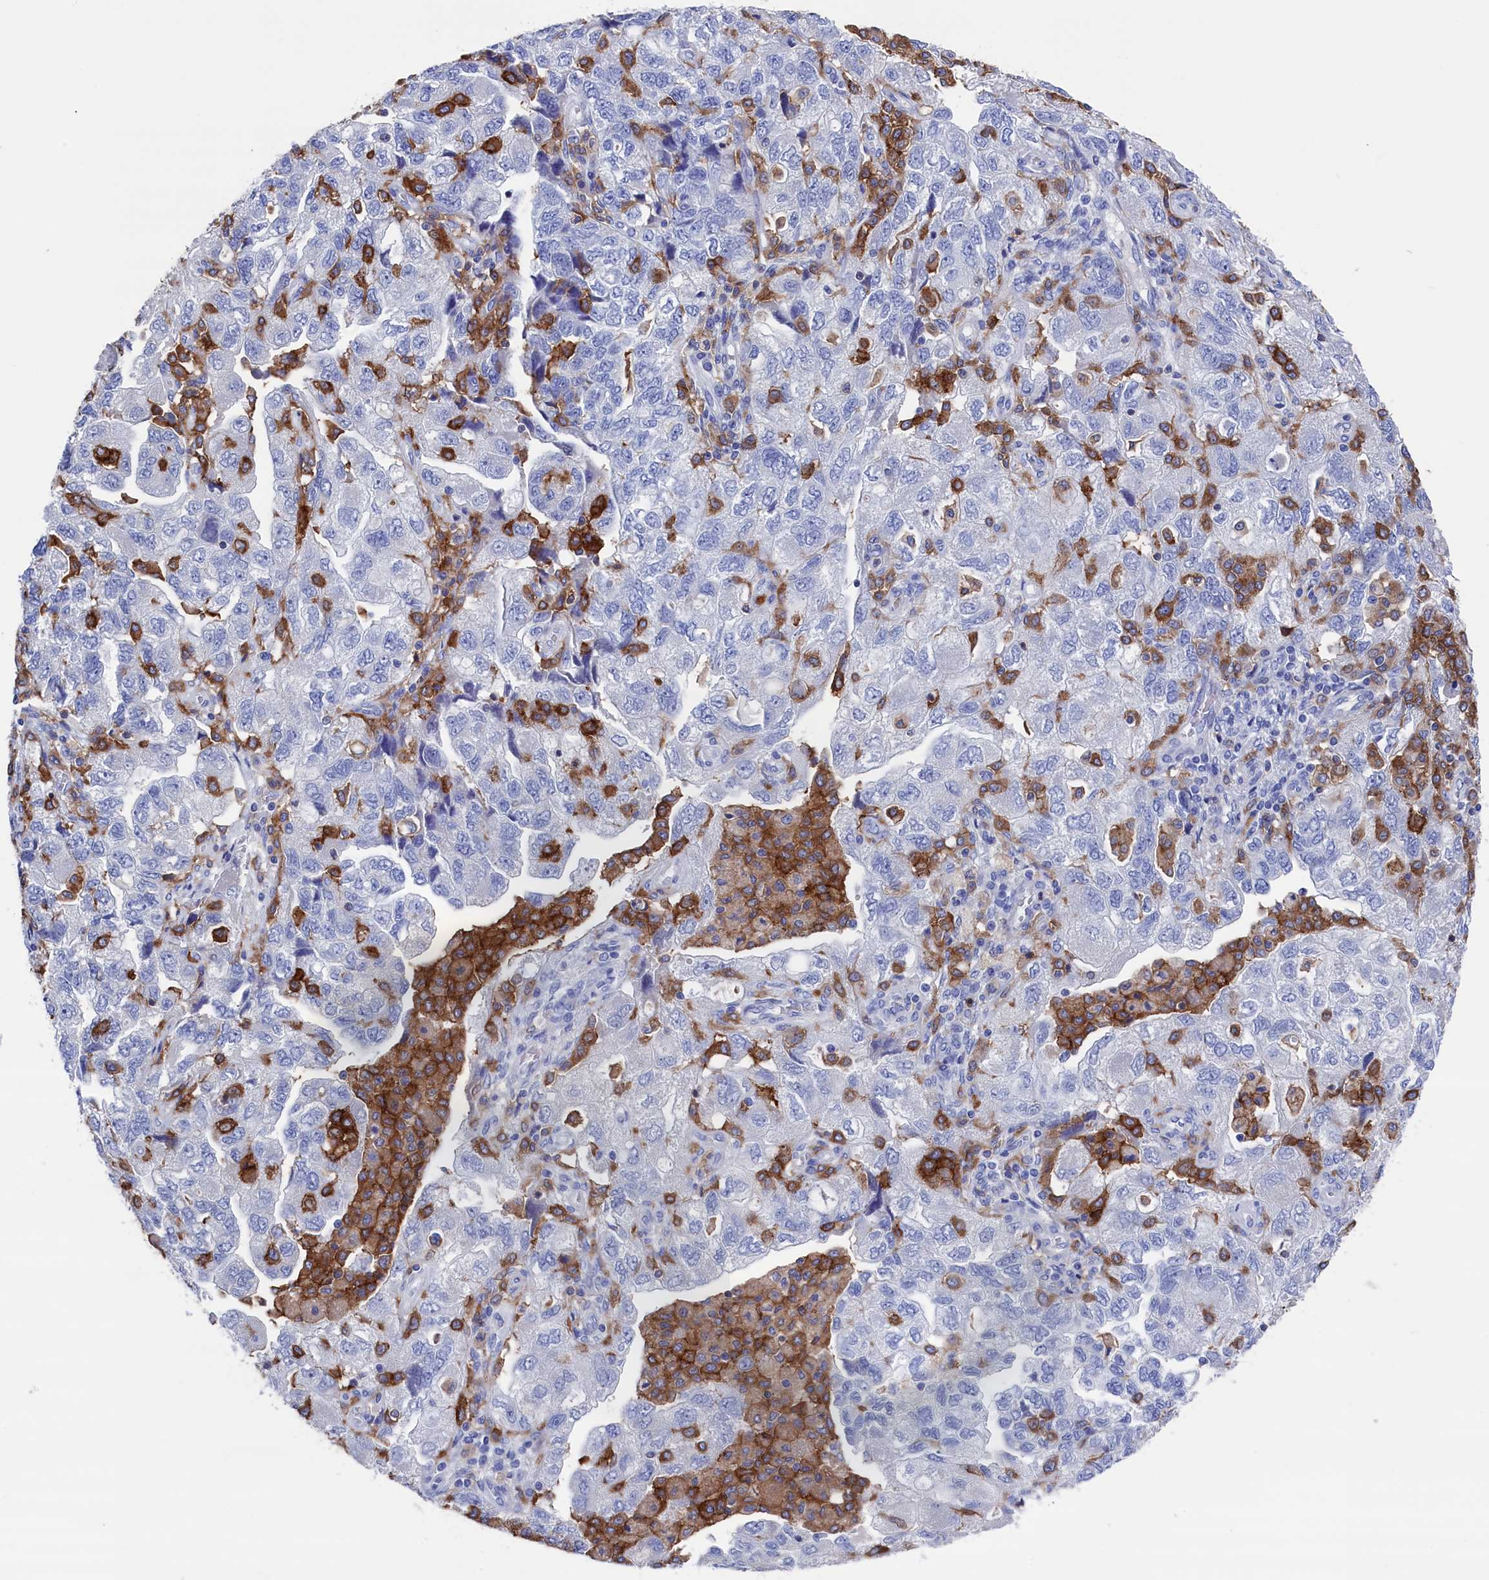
{"staining": {"intensity": "negative", "quantity": "none", "location": "none"}, "tissue": "ovarian cancer", "cell_type": "Tumor cells", "image_type": "cancer", "snomed": [{"axis": "morphology", "description": "Carcinoma, NOS"}, {"axis": "morphology", "description": "Cystadenocarcinoma, serous, NOS"}, {"axis": "topography", "description": "Ovary"}], "caption": "An image of ovarian serous cystadenocarcinoma stained for a protein shows no brown staining in tumor cells.", "gene": "TYROBP", "patient": {"sex": "female", "age": 69}}